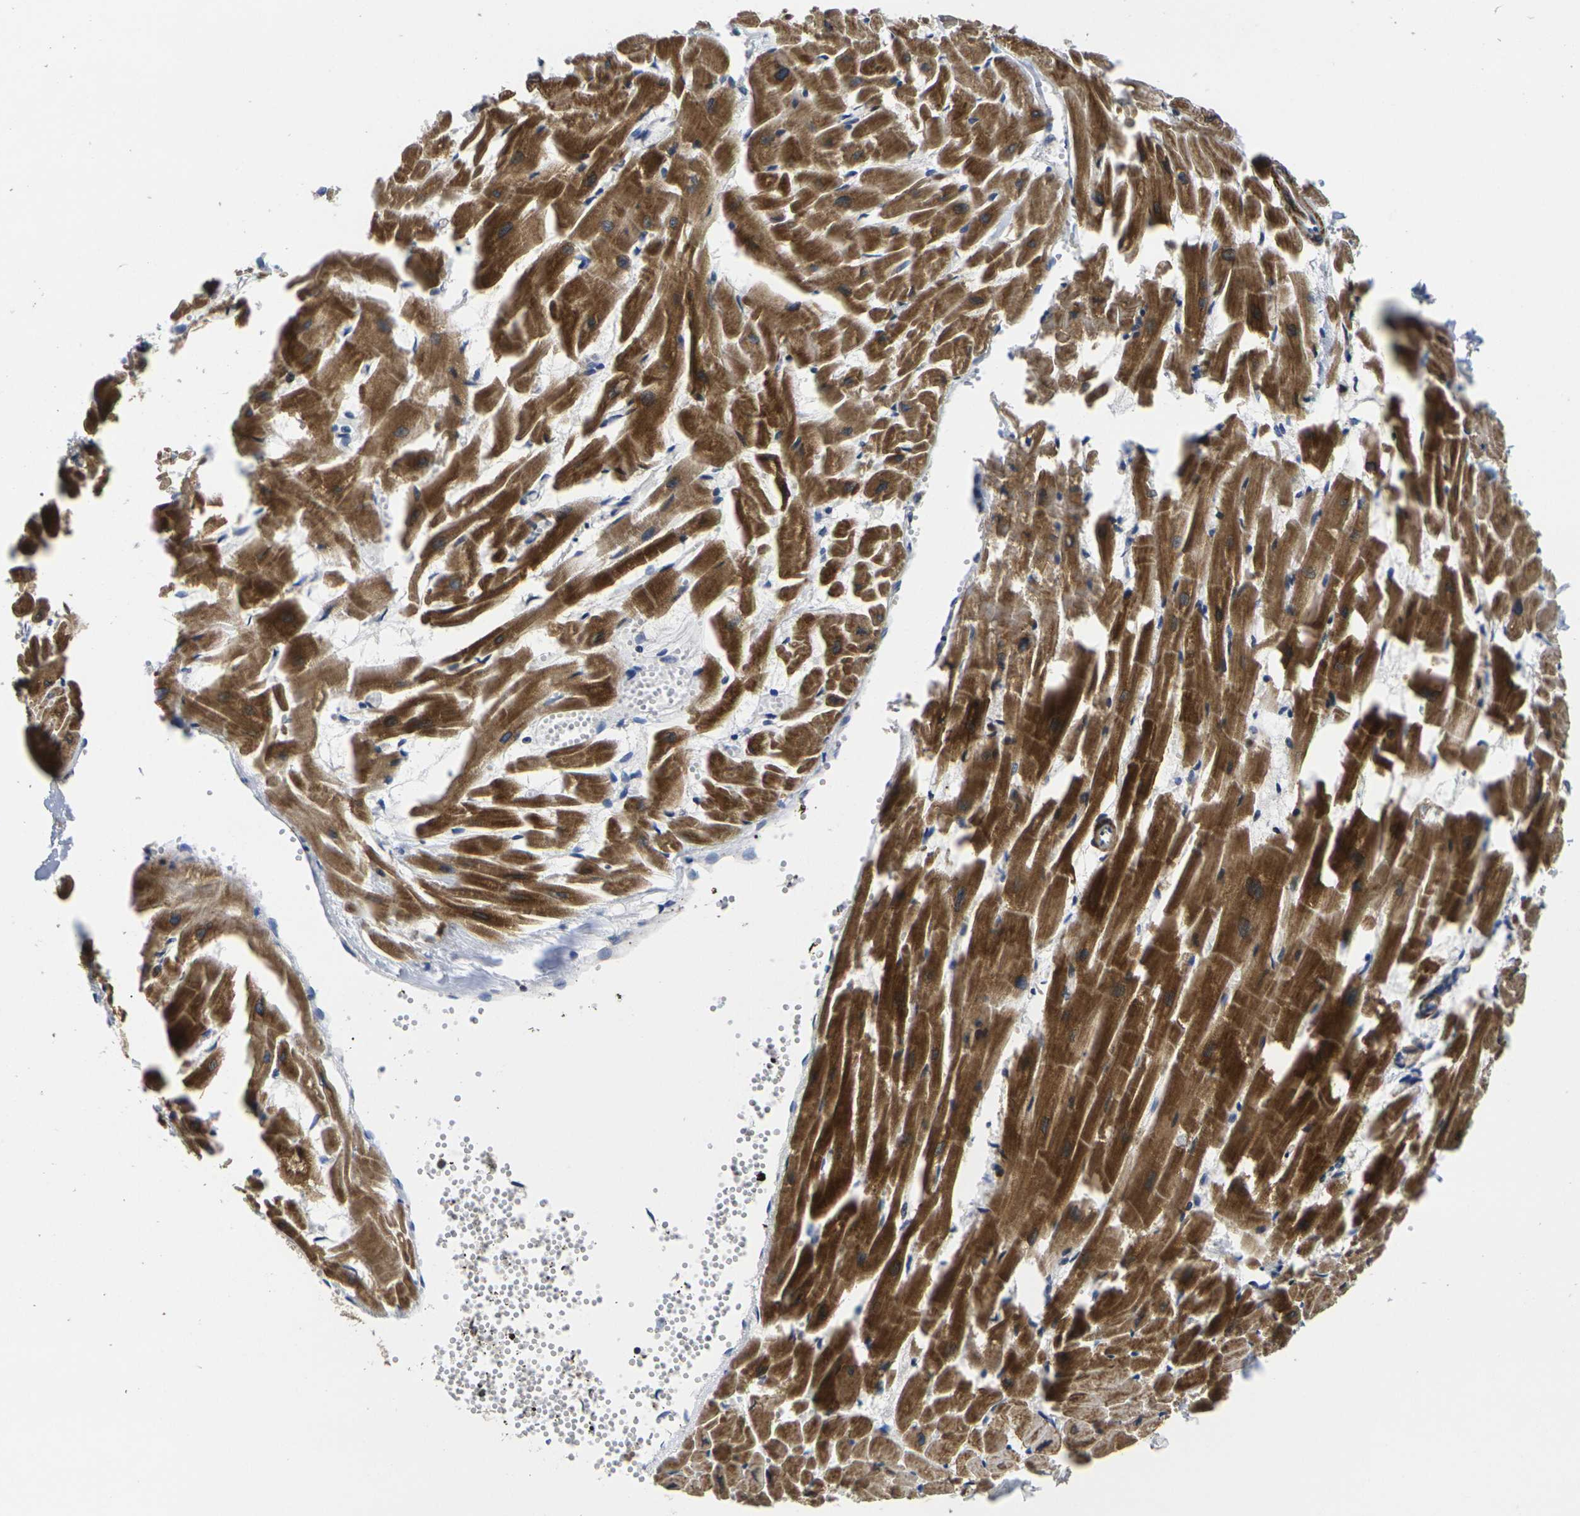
{"staining": {"intensity": "strong", "quantity": ">75%", "location": "cytoplasmic/membranous"}, "tissue": "heart muscle", "cell_type": "Cardiomyocytes", "image_type": "normal", "snomed": [{"axis": "morphology", "description": "Normal tissue, NOS"}, {"axis": "topography", "description": "Heart"}], "caption": "Immunohistochemical staining of normal human heart muscle exhibits >75% levels of strong cytoplasmic/membranous protein expression in approximately >75% of cardiomyocytes. The staining was performed using DAB (3,3'-diaminobenzidine) to visualize the protein expression in brown, while the nuclei were stained in blue with hematoxylin (Magnification: 20x).", "gene": "P2RY11", "patient": {"sex": "female", "age": 19}}